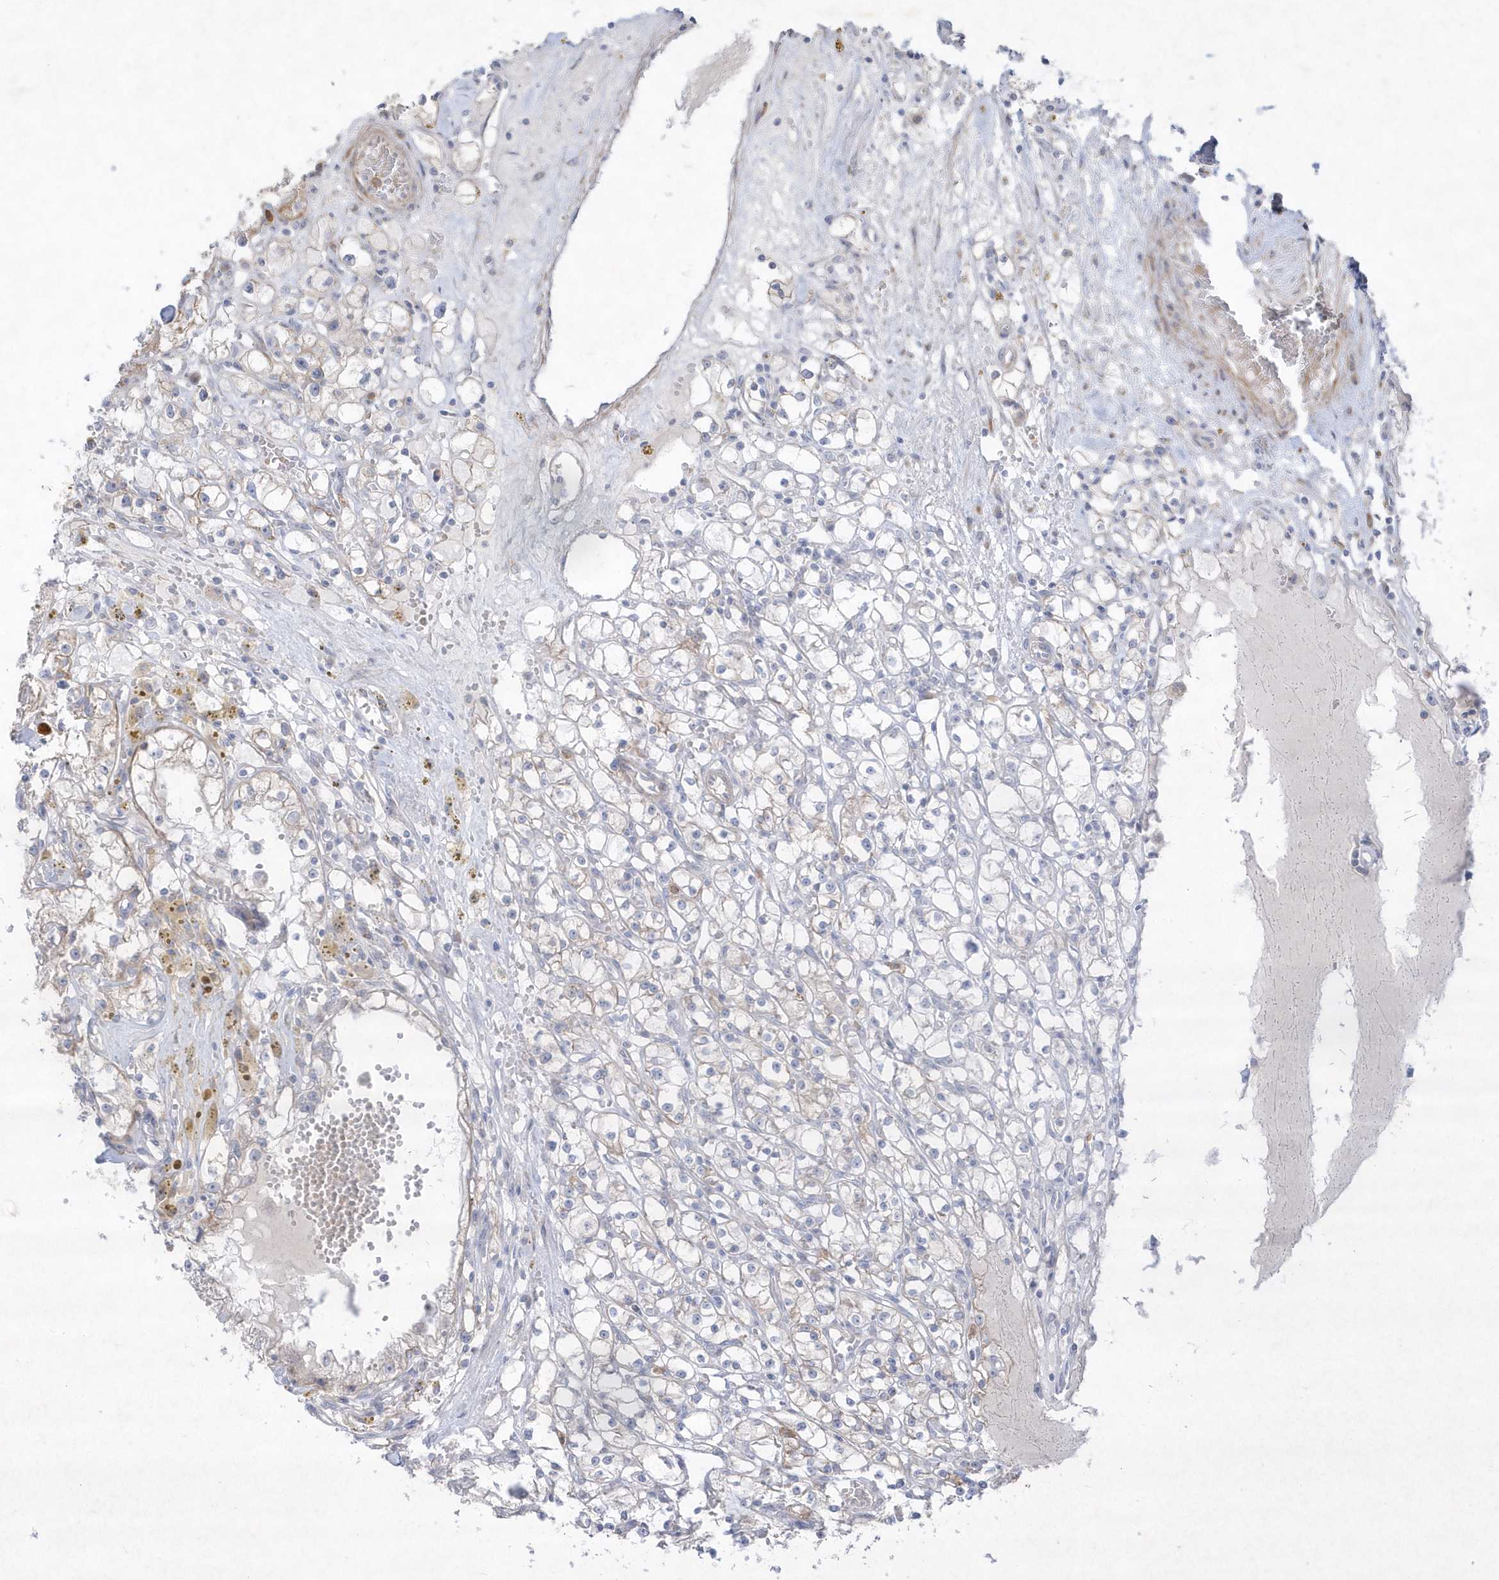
{"staining": {"intensity": "negative", "quantity": "none", "location": "none"}, "tissue": "renal cancer", "cell_type": "Tumor cells", "image_type": "cancer", "snomed": [{"axis": "morphology", "description": "Adenocarcinoma, NOS"}, {"axis": "topography", "description": "Kidney"}], "caption": "The micrograph shows no significant positivity in tumor cells of renal cancer (adenocarcinoma). The staining is performed using DAB (3,3'-diaminobenzidine) brown chromogen with nuclei counter-stained in using hematoxylin.", "gene": "LARS1", "patient": {"sex": "male", "age": 56}}